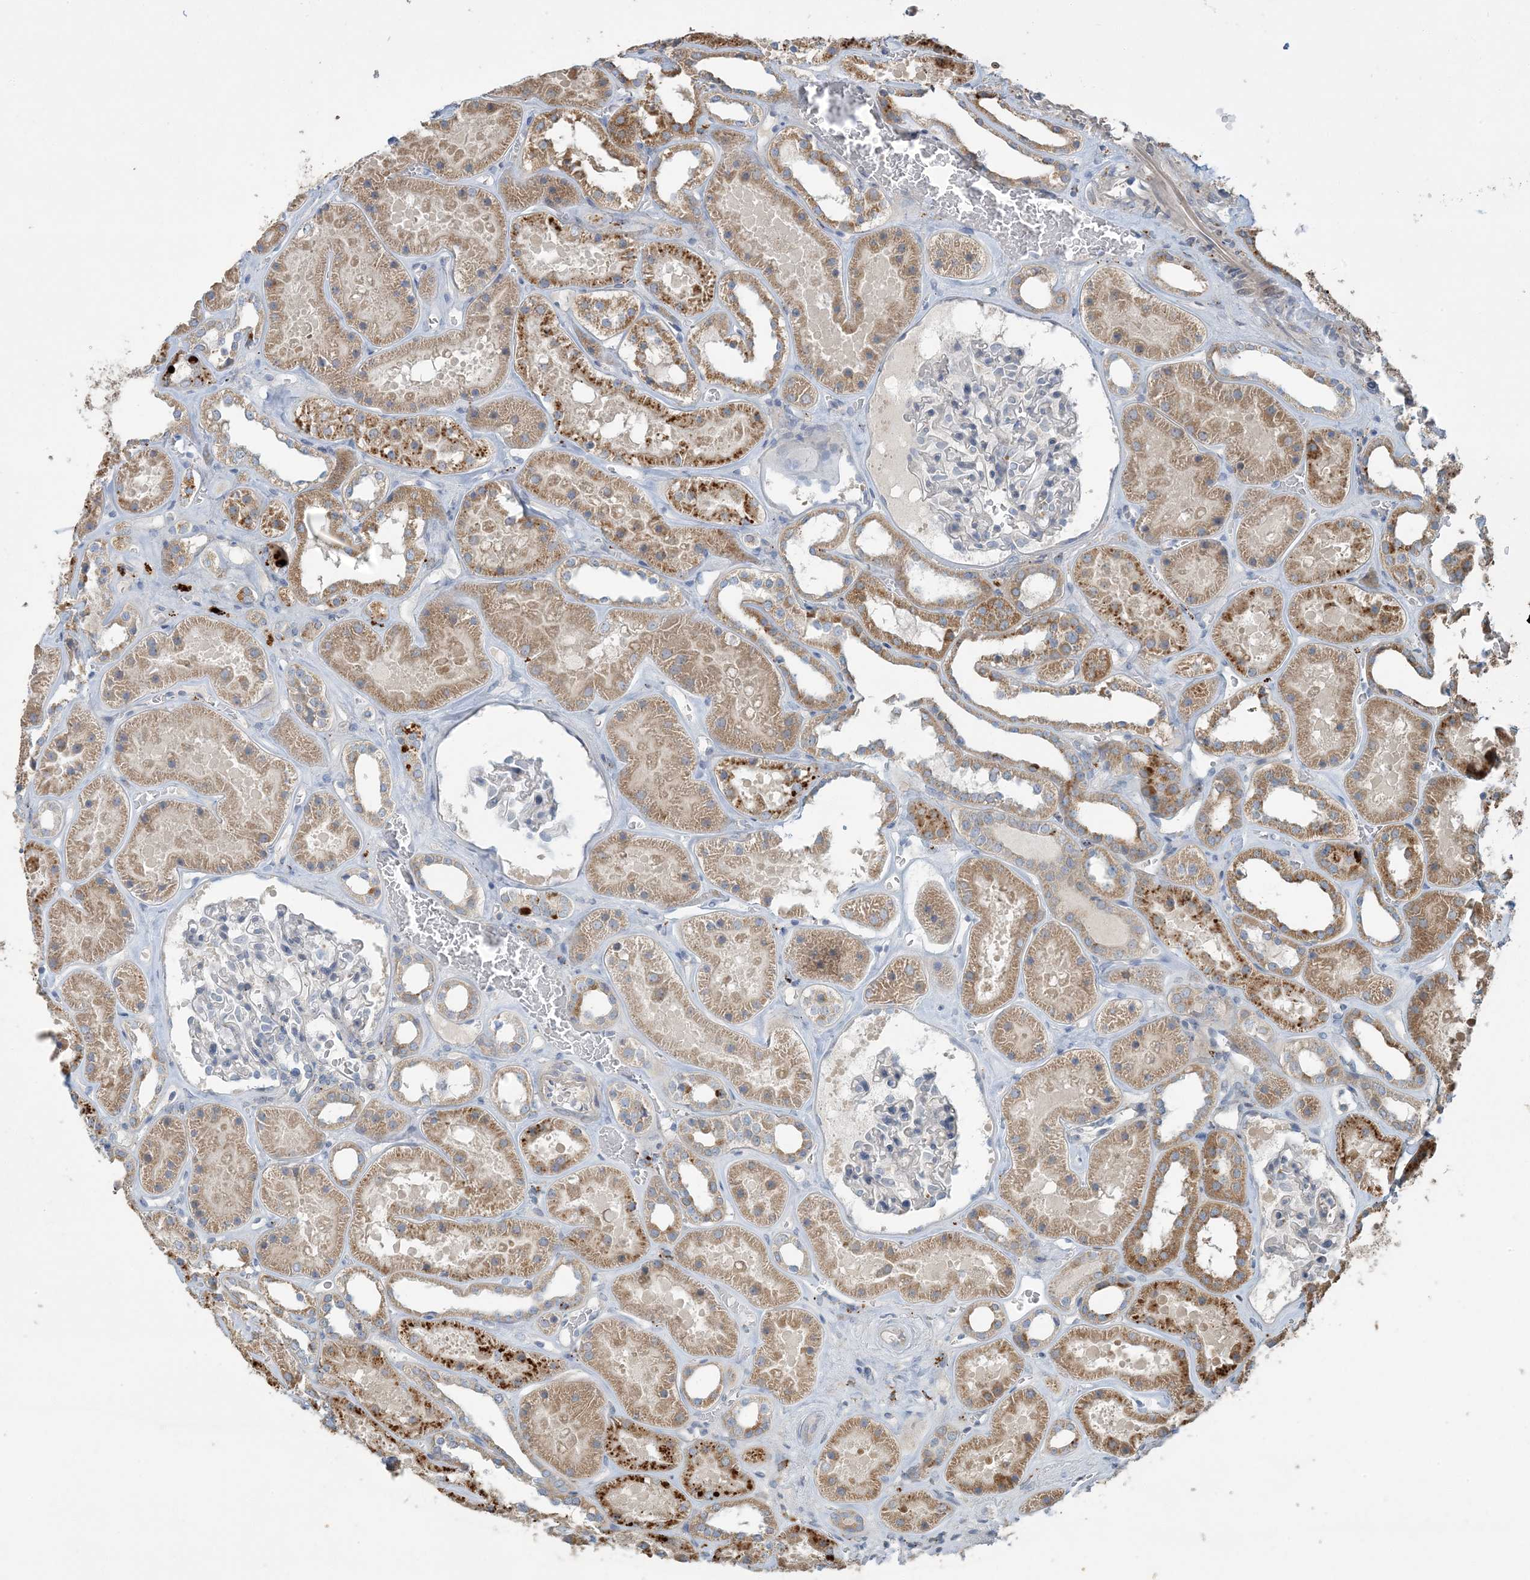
{"staining": {"intensity": "negative", "quantity": "none", "location": "none"}, "tissue": "kidney", "cell_type": "Cells in glomeruli", "image_type": "normal", "snomed": [{"axis": "morphology", "description": "Normal tissue, NOS"}, {"axis": "topography", "description": "Kidney"}], "caption": "Micrograph shows no significant protein expression in cells in glomeruli of benign kidney.", "gene": "LTN1", "patient": {"sex": "female", "age": 41}}